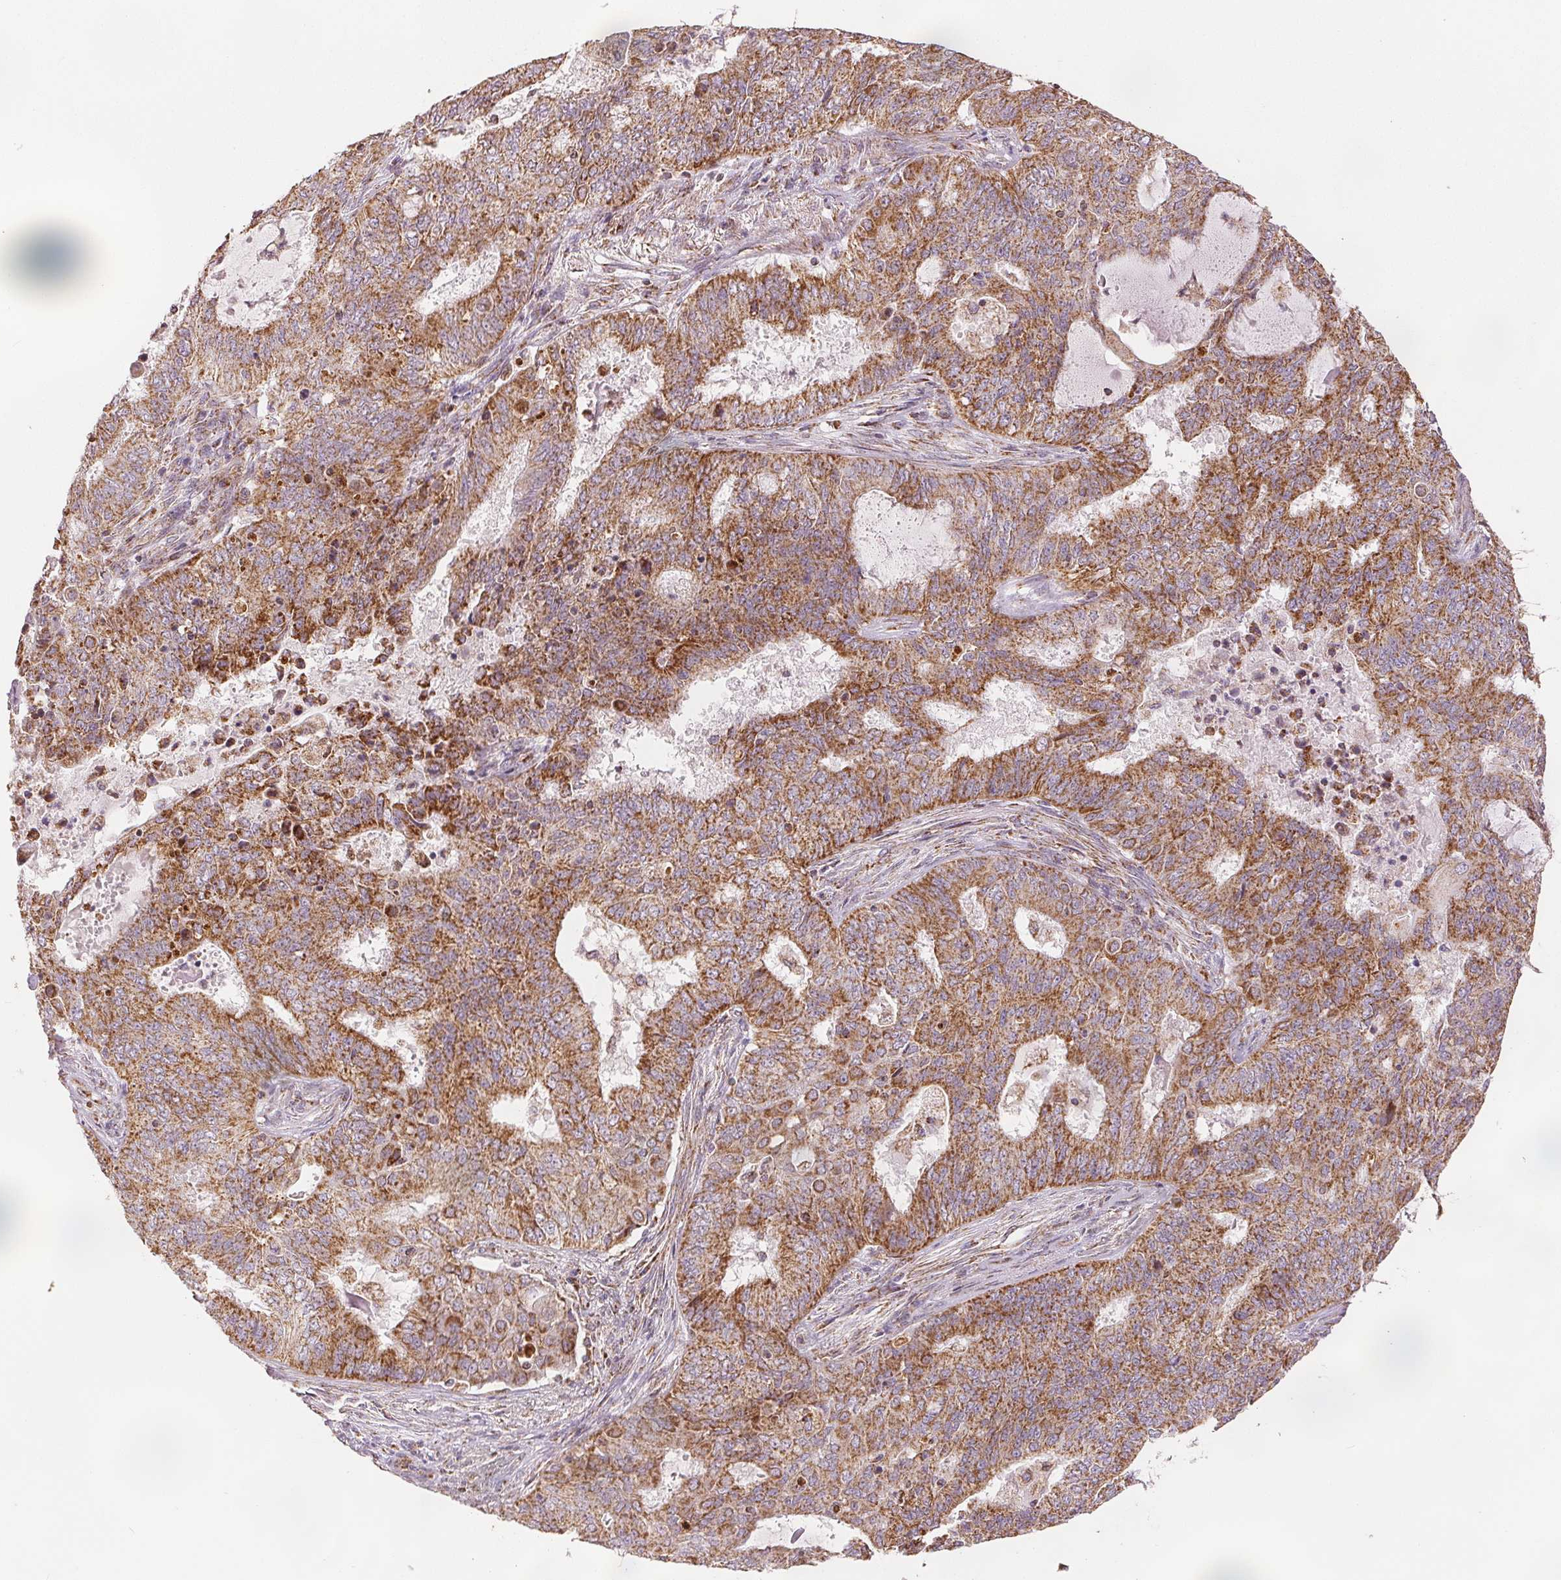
{"staining": {"intensity": "strong", "quantity": ">75%", "location": "cytoplasmic/membranous"}, "tissue": "endometrial cancer", "cell_type": "Tumor cells", "image_type": "cancer", "snomed": [{"axis": "morphology", "description": "Adenocarcinoma, NOS"}, {"axis": "topography", "description": "Endometrium"}], "caption": "IHC image of human endometrial cancer stained for a protein (brown), which reveals high levels of strong cytoplasmic/membranous staining in about >75% of tumor cells.", "gene": "SDHB", "patient": {"sex": "female", "age": 62}}